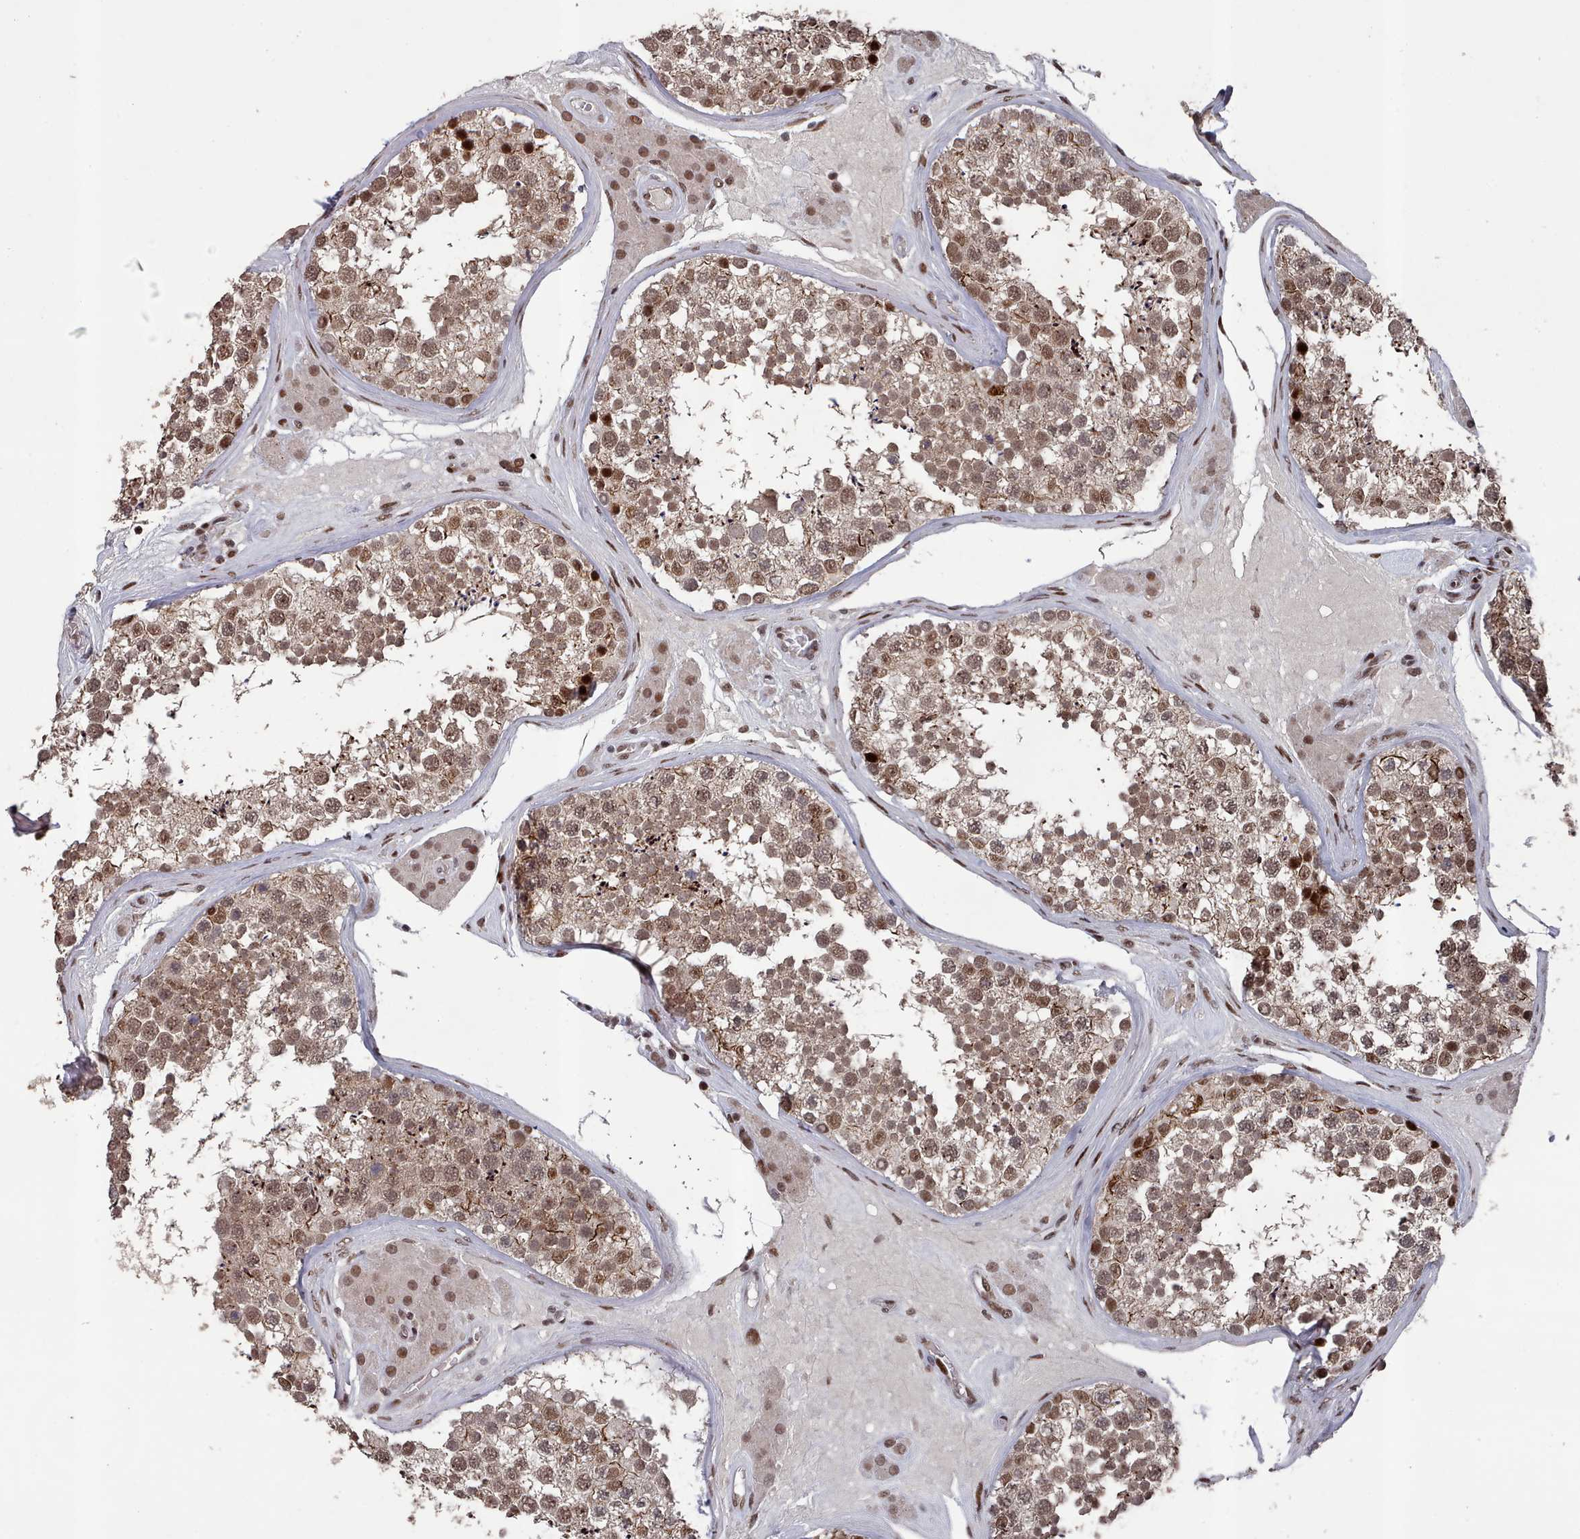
{"staining": {"intensity": "strong", "quantity": "25%-75%", "location": "cytoplasmic/membranous,nuclear"}, "tissue": "testis", "cell_type": "Cells in seminiferous ducts", "image_type": "normal", "snomed": [{"axis": "morphology", "description": "Normal tissue, NOS"}, {"axis": "topography", "description": "Testis"}], "caption": "Protein staining of benign testis reveals strong cytoplasmic/membranous,nuclear positivity in approximately 25%-75% of cells in seminiferous ducts. (IHC, brightfield microscopy, high magnification).", "gene": "PNRC2", "patient": {"sex": "male", "age": 46}}